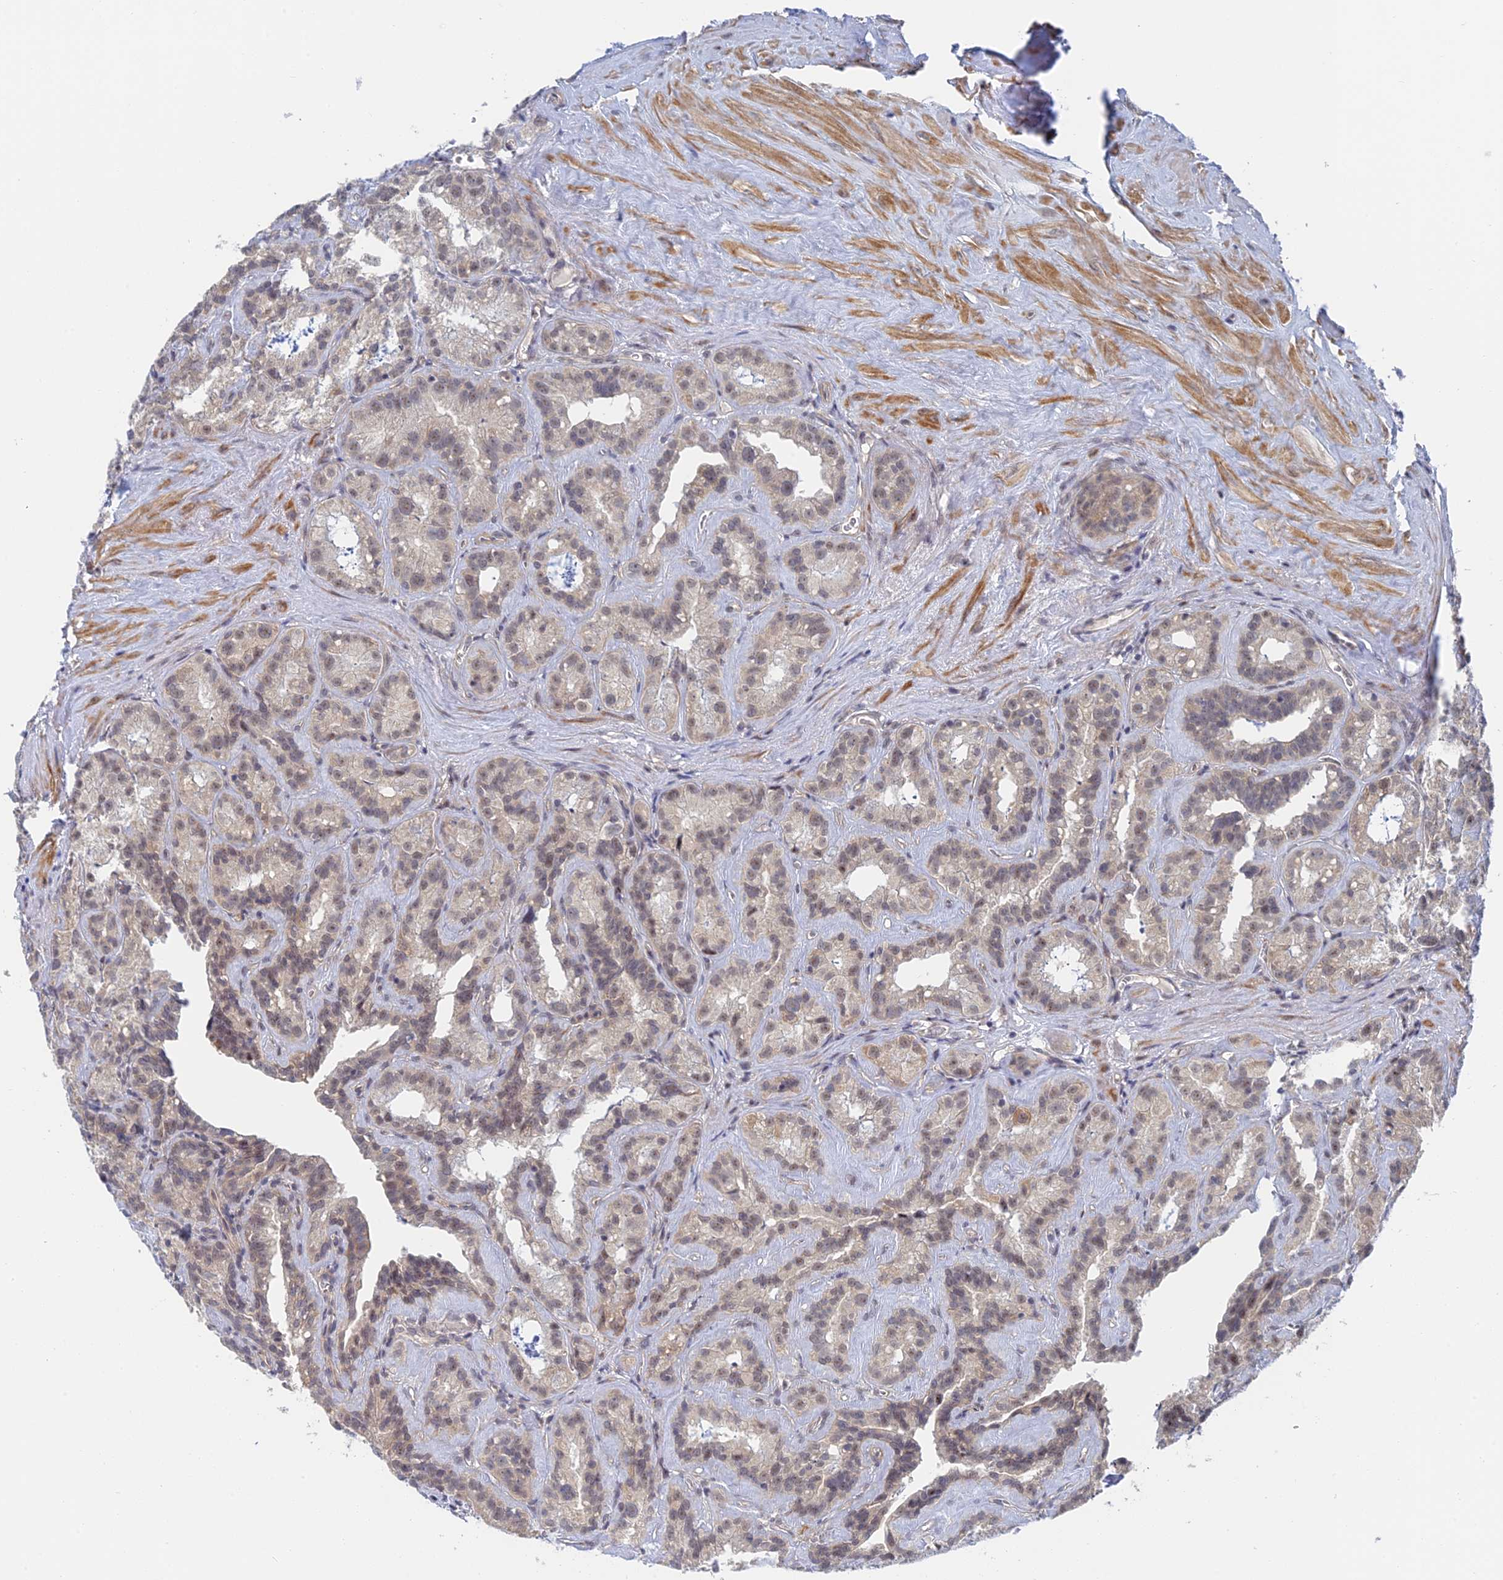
{"staining": {"intensity": "weak", "quantity": "25%-75%", "location": "nuclear"}, "tissue": "seminal vesicle", "cell_type": "Glandular cells", "image_type": "normal", "snomed": [{"axis": "morphology", "description": "Normal tissue, NOS"}, {"axis": "topography", "description": "Prostate"}, {"axis": "topography", "description": "Seminal veicle"}], "caption": "Seminal vesicle was stained to show a protein in brown. There is low levels of weak nuclear staining in approximately 25%-75% of glandular cells. The staining was performed using DAB to visualize the protein expression in brown, while the nuclei were stained in blue with hematoxylin (Magnification: 20x).", "gene": "CFAP92", "patient": {"sex": "male", "age": 59}}